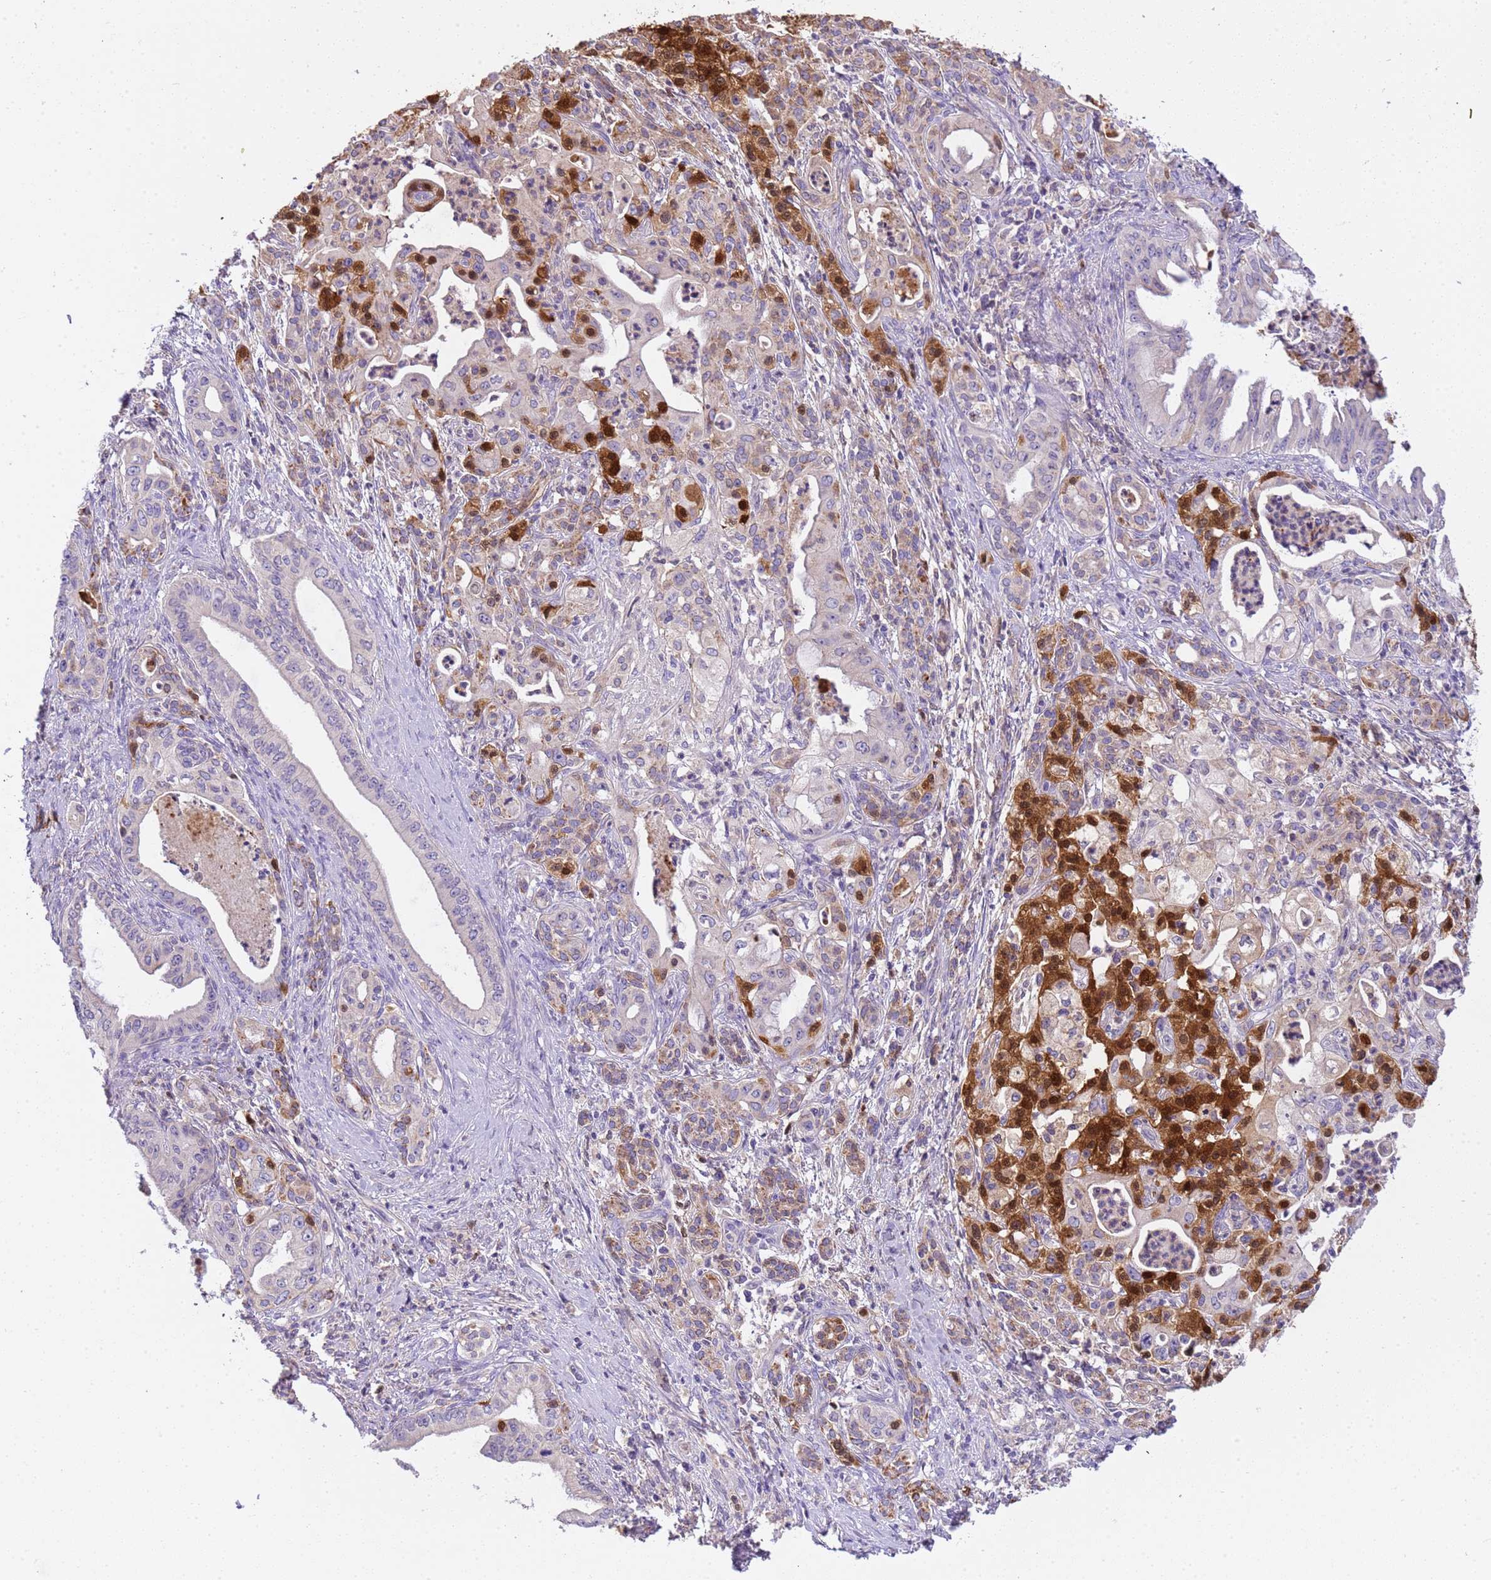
{"staining": {"intensity": "negative", "quantity": "none", "location": "none"}, "tissue": "pancreatic cancer", "cell_type": "Tumor cells", "image_type": "cancer", "snomed": [{"axis": "morphology", "description": "Adenocarcinoma, NOS"}, {"axis": "topography", "description": "Pancreas"}], "caption": "Immunohistochemical staining of pancreatic cancer (adenocarcinoma) reveals no significant staining in tumor cells. (DAB immunohistochemistry, high magnification).", "gene": "PLCXD3", "patient": {"sex": "male", "age": 58}}